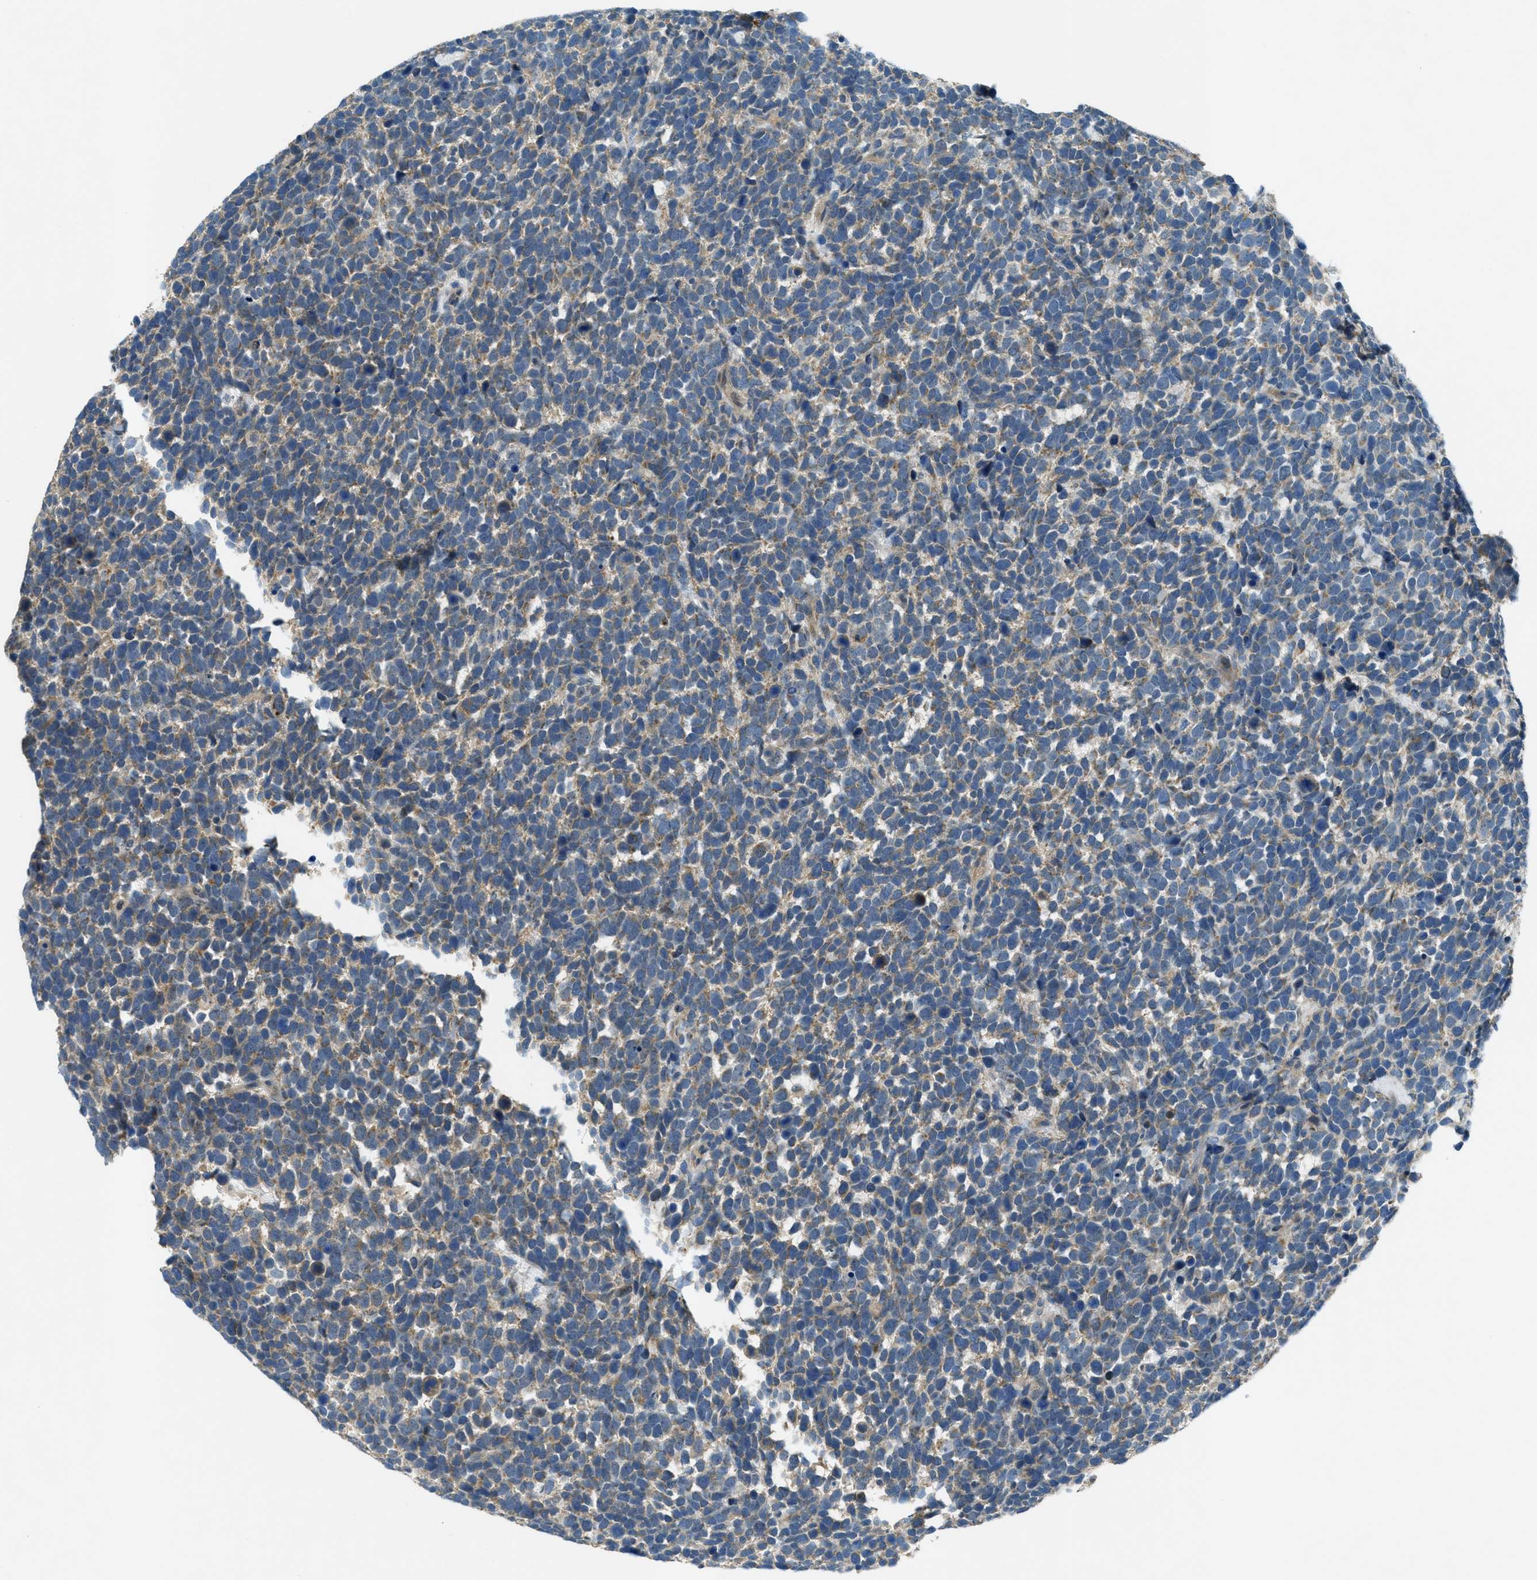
{"staining": {"intensity": "moderate", "quantity": "25%-75%", "location": "cytoplasmic/membranous"}, "tissue": "urothelial cancer", "cell_type": "Tumor cells", "image_type": "cancer", "snomed": [{"axis": "morphology", "description": "Urothelial carcinoma, High grade"}, {"axis": "topography", "description": "Urinary bladder"}], "caption": "Immunohistochemical staining of urothelial carcinoma (high-grade) reveals medium levels of moderate cytoplasmic/membranous protein expression in about 25%-75% of tumor cells.", "gene": "SNX14", "patient": {"sex": "female", "age": 82}}